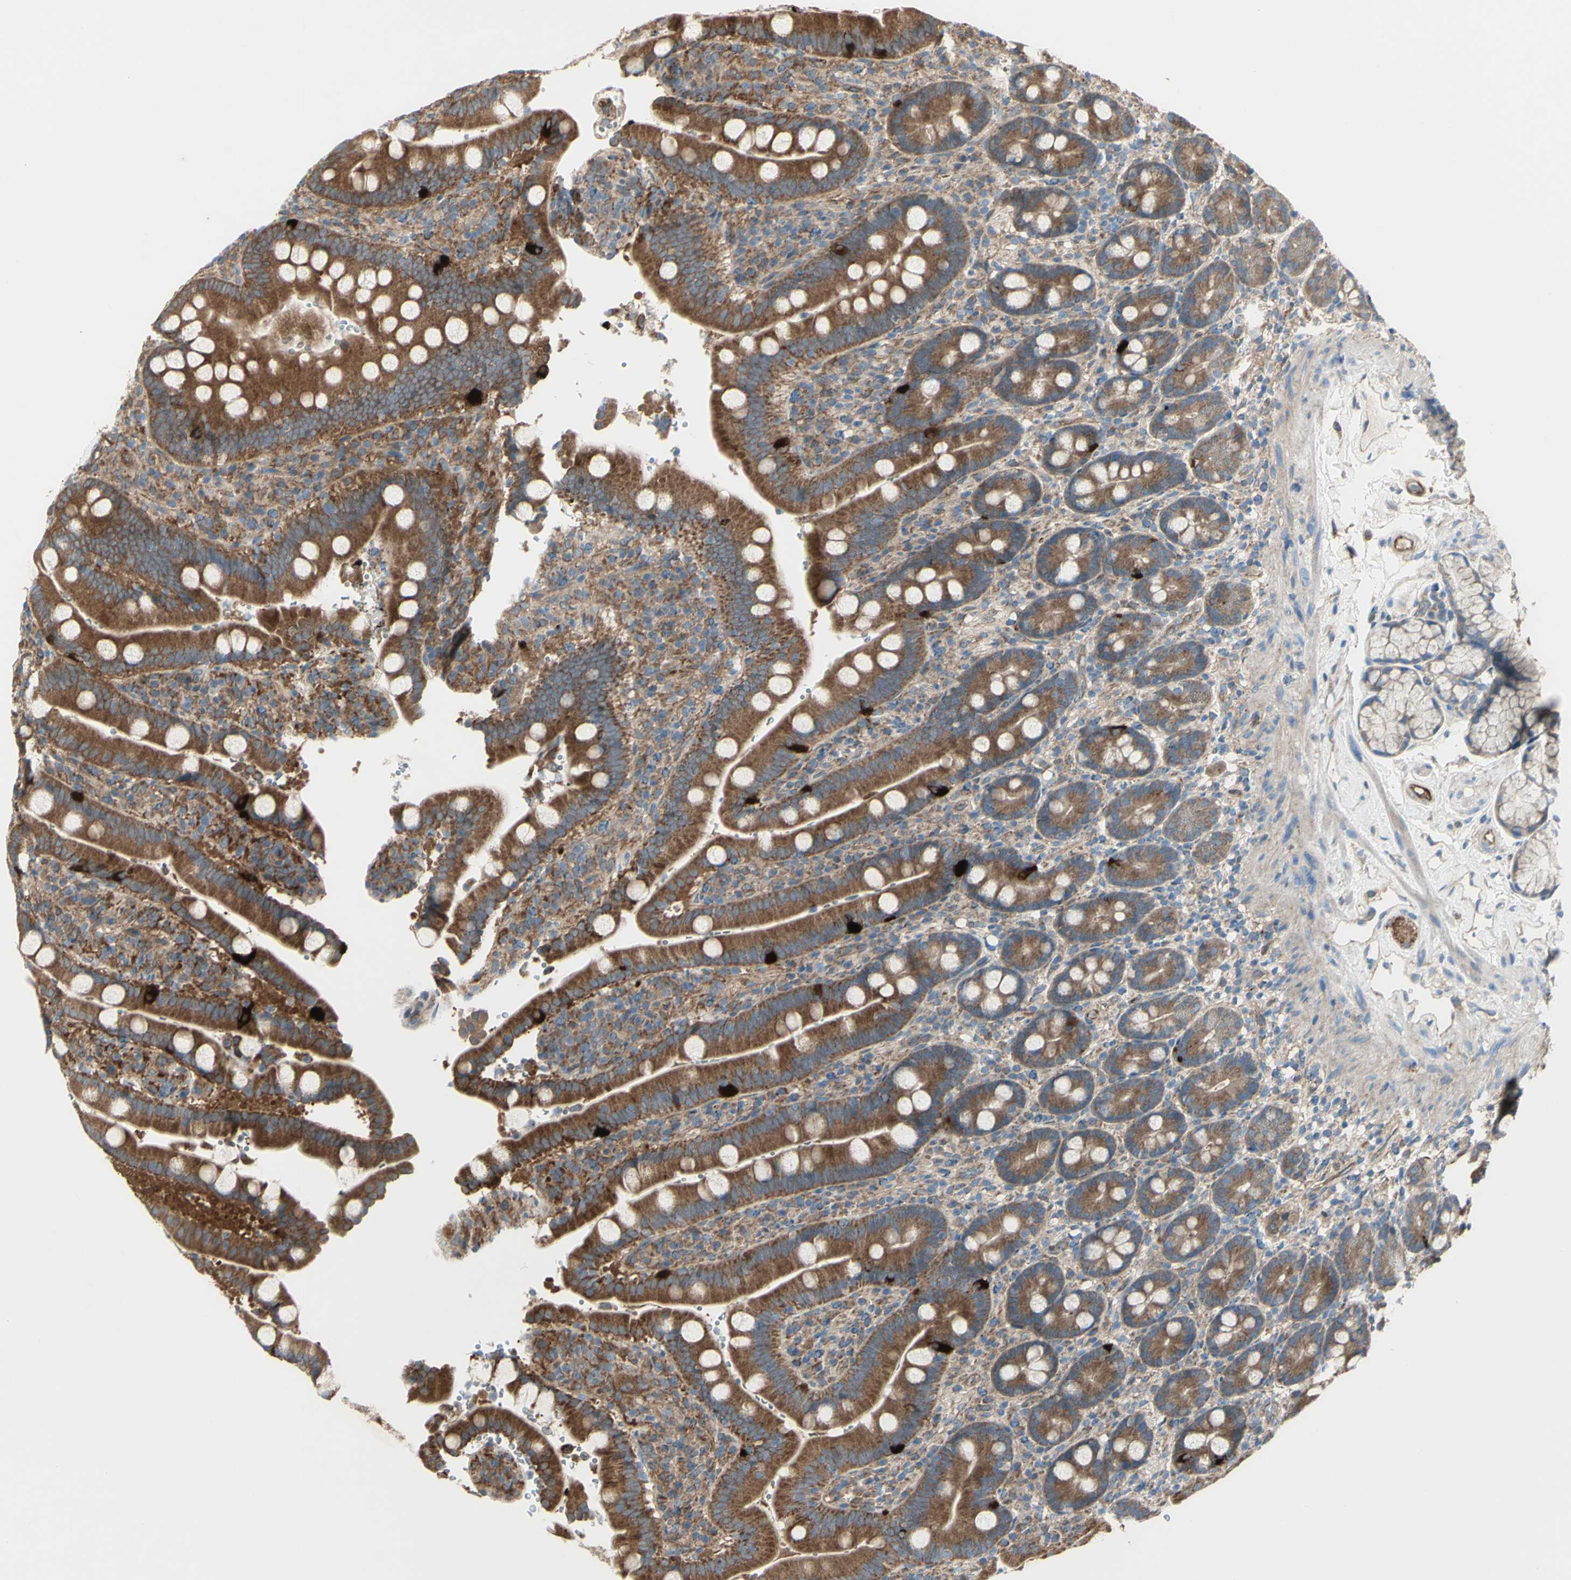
{"staining": {"intensity": "strong", "quantity": ">75%", "location": "cytoplasmic/membranous"}, "tissue": "duodenum", "cell_type": "Glandular cells", "image_type": "normal", "snomed": [{"axis": "morphology", "description": "Normal tissue, NOS"}, {"axis": "topography", "description": "Small intestine, NOS"}], "caption": "Duodenum stained with DAB (3,3'-diaminobenzidine) immunohistochemistry shows high levels of strong cytoplasmic/membranous expression in approximately >75% of glandular cells.", "gene": "IGSF9B", "patient": {"sex": "female", "age": 71}}